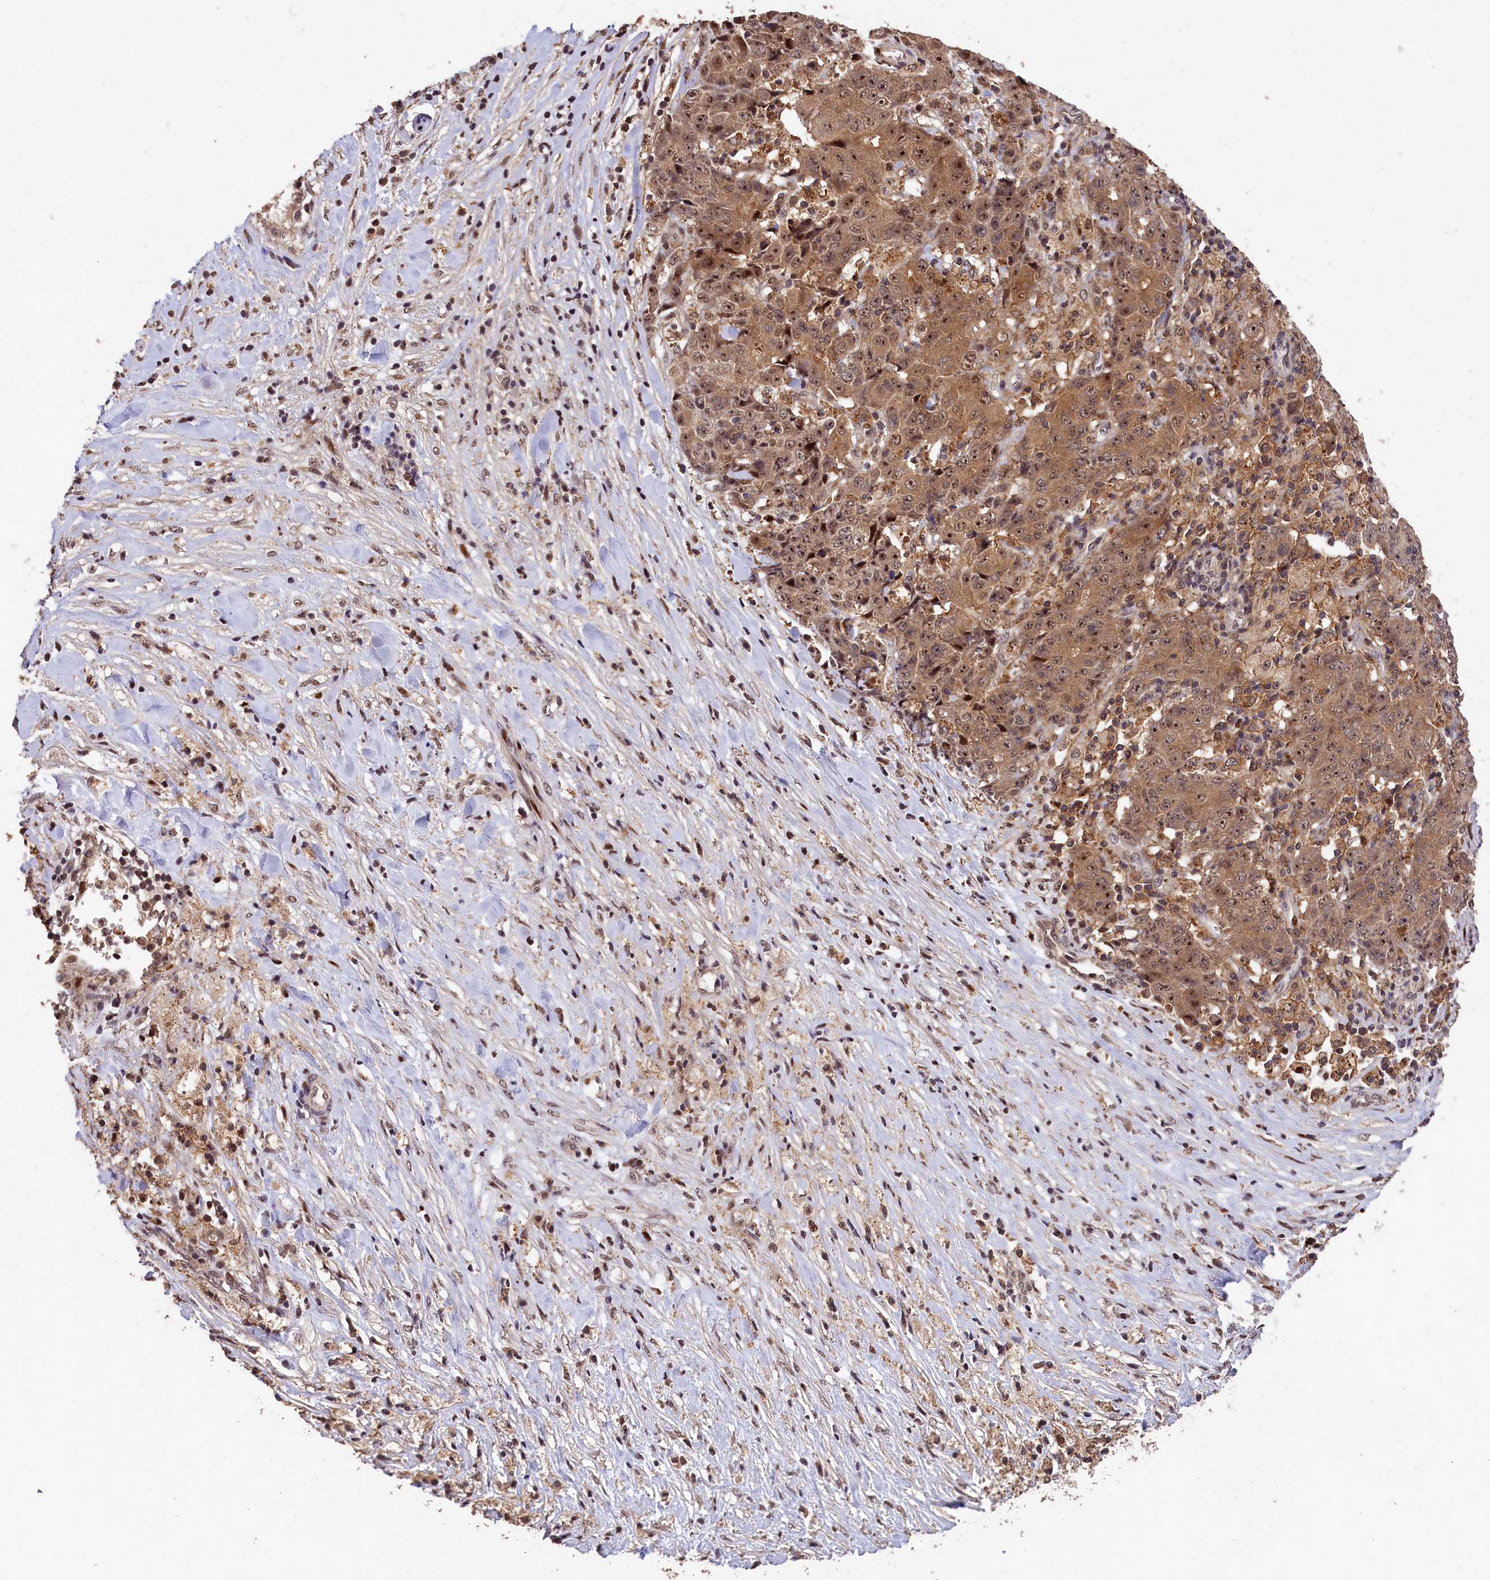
{"staining": {"intensity": "moderate", "quantity": ">75%", "location": "cytoplasmic/membranous,nuclear"}, "tissue": "ovarian cancer", "cell_type": "Tumor cells", "image_type": "cancer", "snomed": [{"axis": "morphology", "description": "Carcinoma, endometroid"}, {"axis": "topography", "description": "Ovary"}], "caption": "Ovarian endometroid carcinoma stained with DAB IHC exhibits medium levels of moderate cytoplasmic/membranous and nuclear staining in about >75% of tumor cells. Using DAB (3,3'-diaminobenzidine) (brown) and hematoxylin (blue) stains, captured at high magnification using brightfield microscopy.", "gene": "PHAF1", "patient": {"sex": "female", "age": 42}}